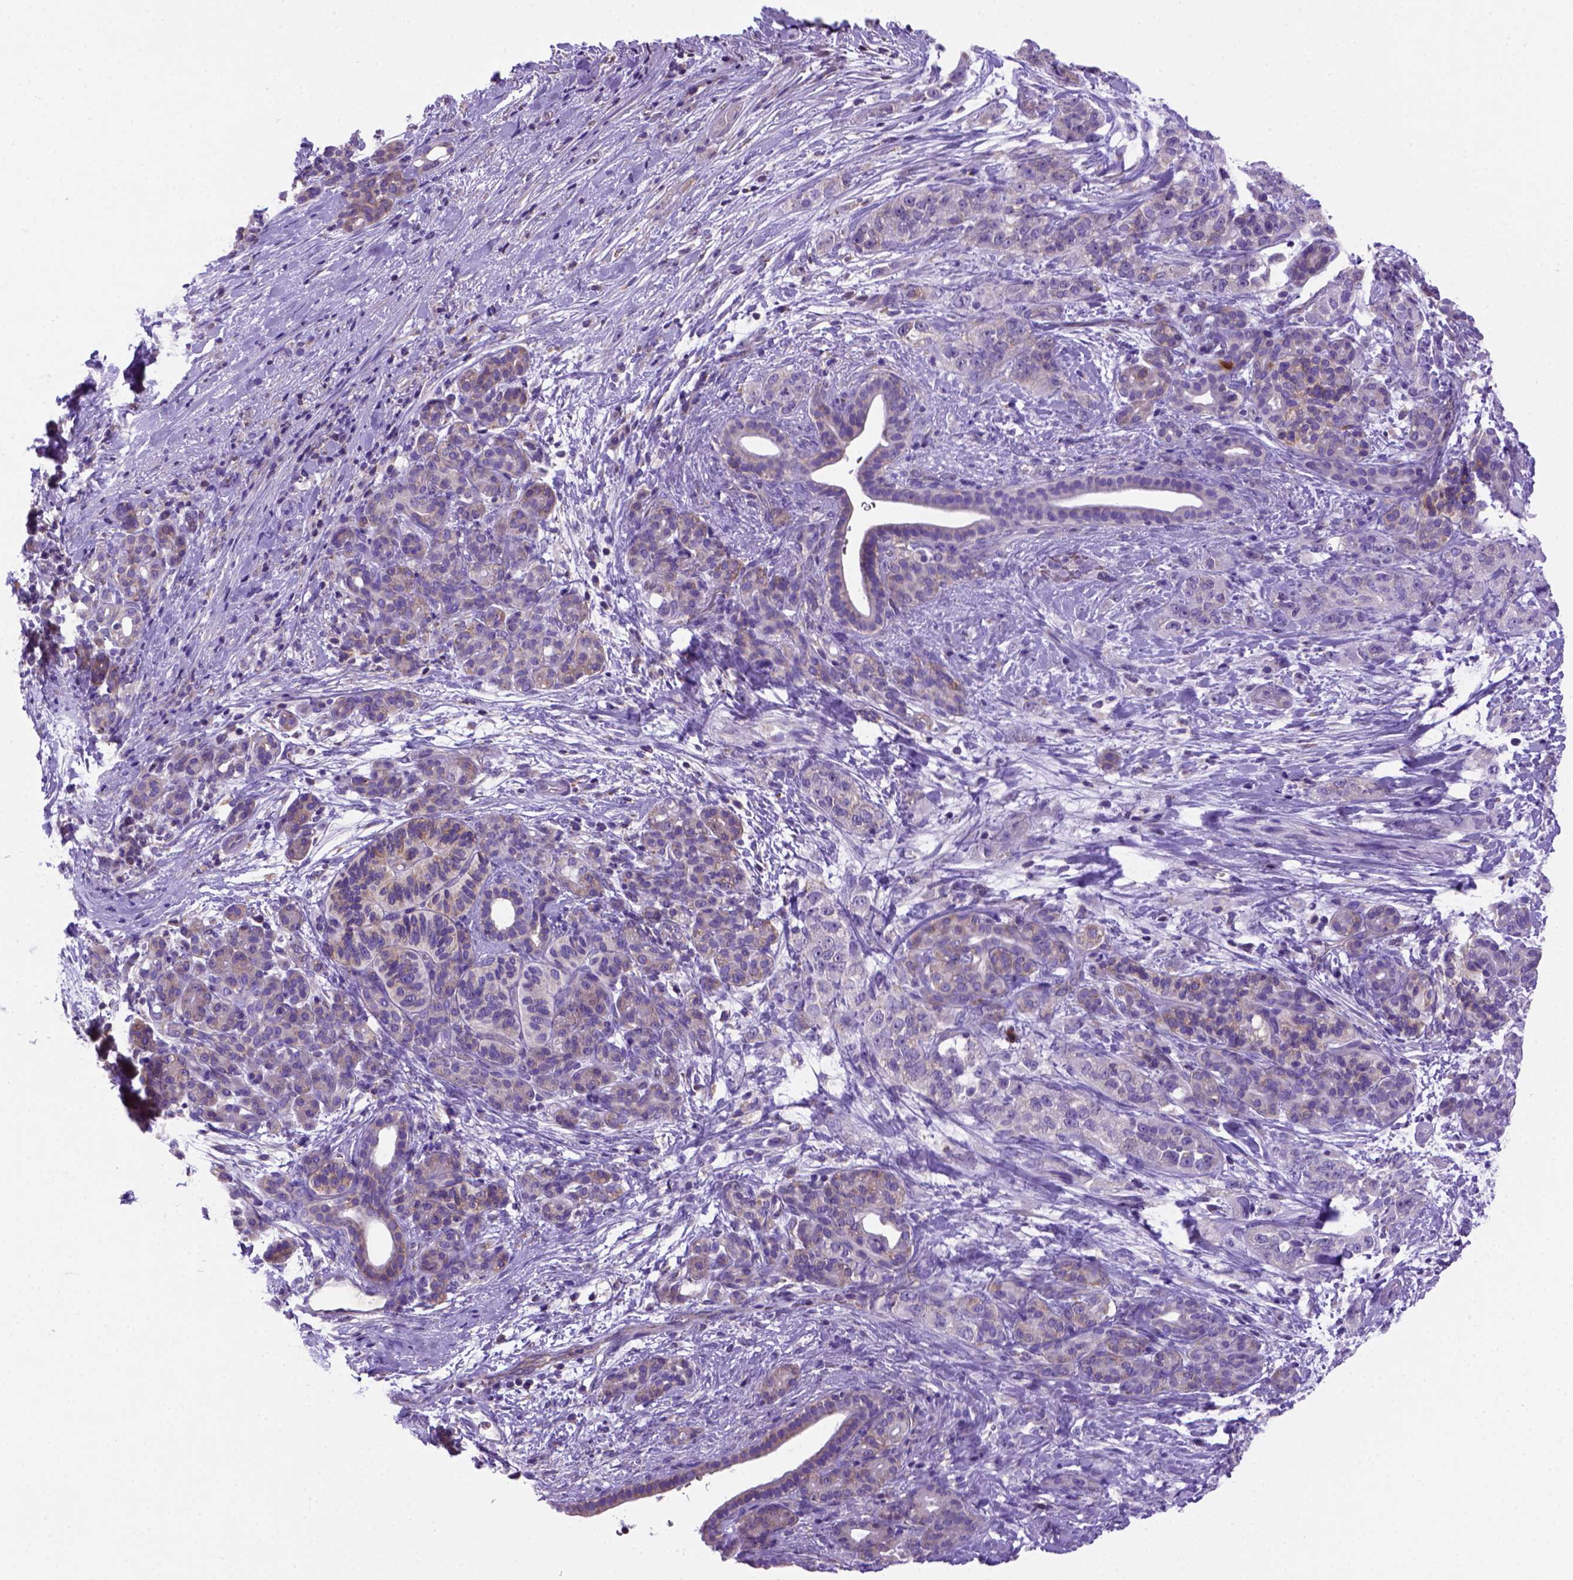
{"staining": {"intensity": "moderate", "quantity": "25%-75%", "location": "cytoplasmic/membranous"}, "tissue": "pancreatic cancer", "cell_type": "Tumor cells", "image_type": "cancer", "snomed": [{"axis": "morphology", "description": "Adenocarcinoma, NOS"}, {"axis": "topography", "description": "Pancreas"}], "caption": "An immunohistochemistry (IHC) histopathology image of tumor tissue is shown. Protein staining in brown shows moderate cytoplasmic/membranous positivity in adenocarcinoma (pancreatic) within tumor cells. (Stains: DAB in brown, nuclei in blue, Microscopy: brightfield microscopy at high magnification).", "gene": "FOXI1", "patient": {"sex": "male", "age": 44}}